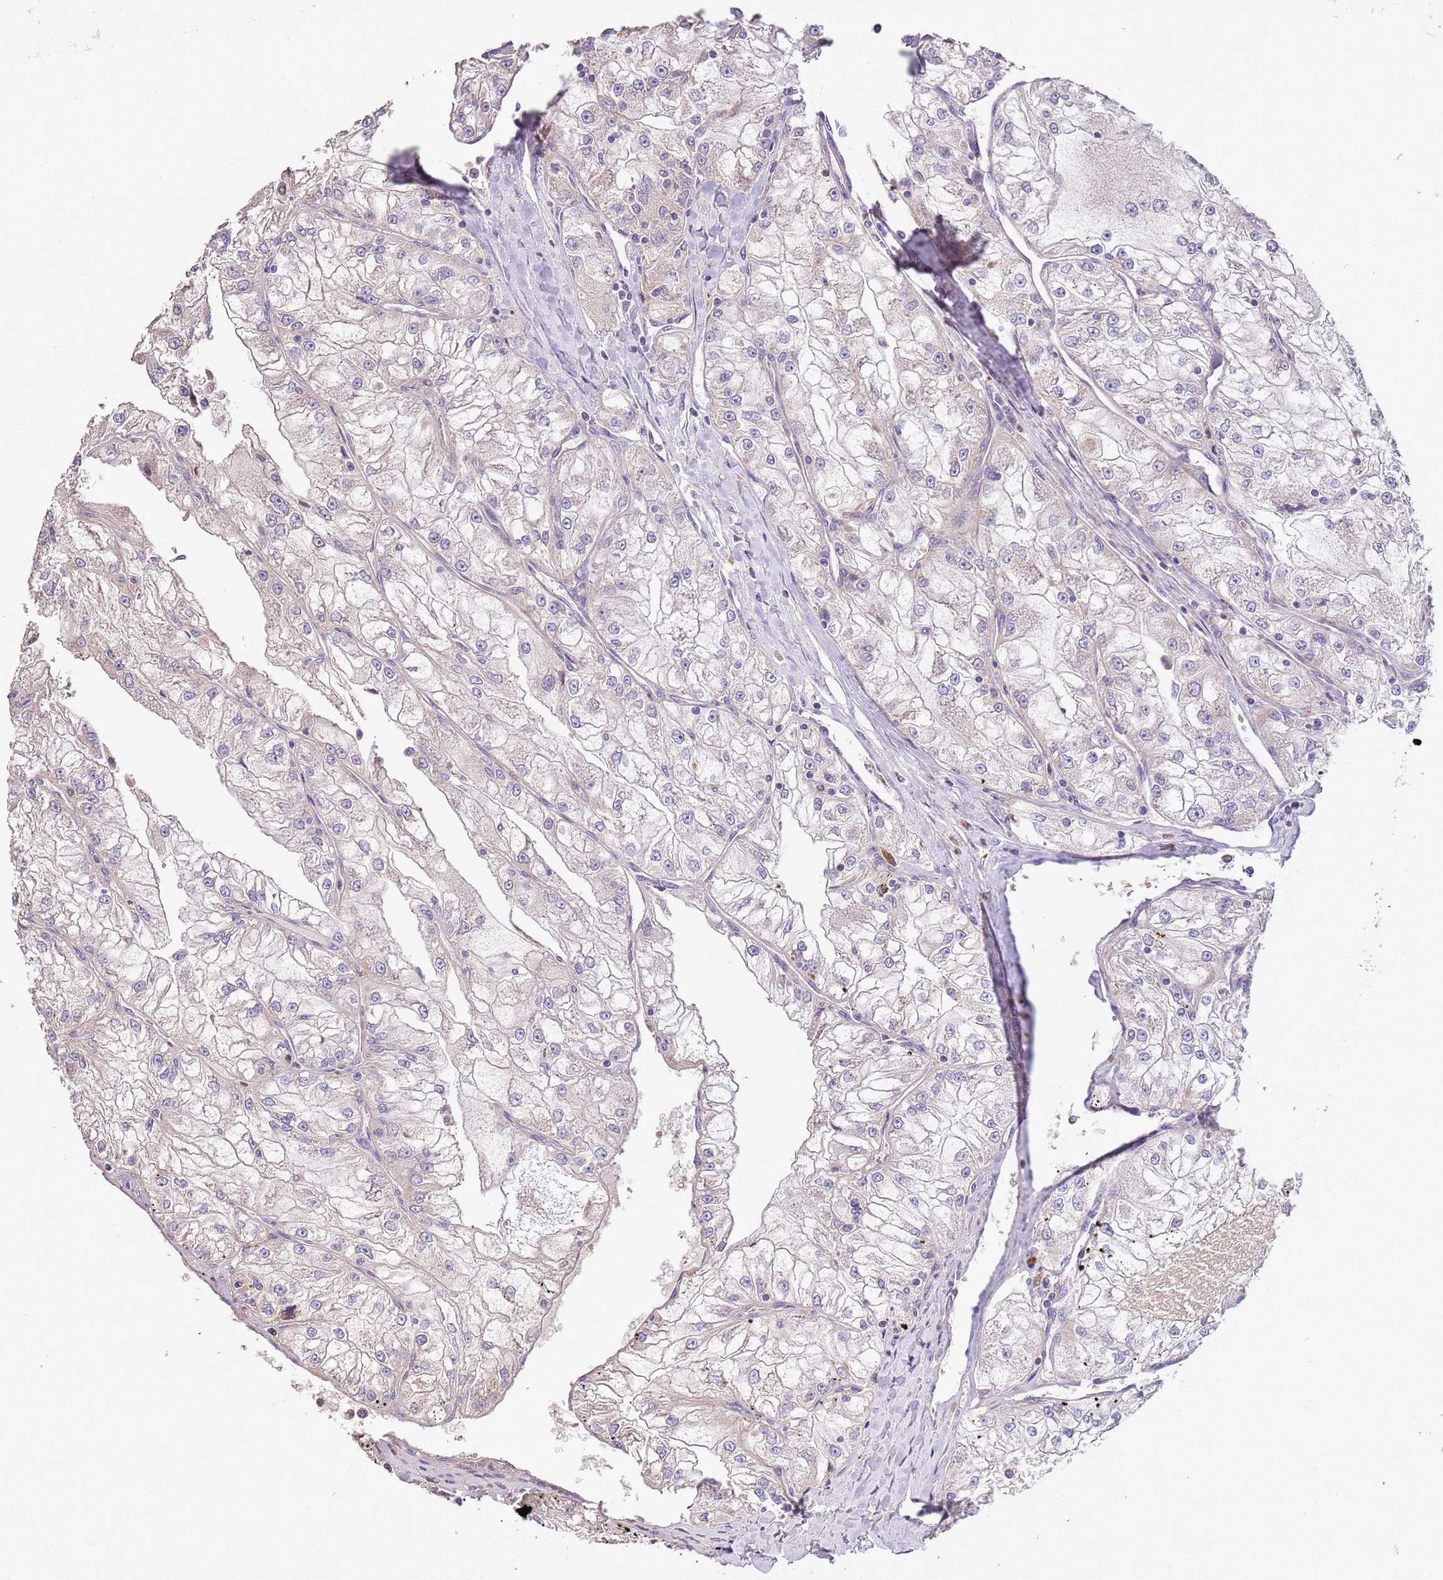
{"staining": {"intensity": "weak", "quantity": "25%-75%", "location": "cytoplasmic/membranous"}, "tissue": "renal cancer", "cell_type": "Tumor cells", "image_type": "cancer", "snomed": [{"axis": "morphology", "description": "Adenocarcinoma, NOS"}, {"axis": "topography", "description": "Kidney"}], "caption": "Renal cancer tissue shows weak cytoplasmic/membranous staining in about 25%-75% of tumor cells, visualized by immunohistochemistry. The protein is stained brown, and the nuclei are stained in blue (DAB (3,3'-diaminobenzidine) IHC with brightfield microscopy, high magnification).", "gene": "PIGA", "patient": {"sex": "female", "age": 72}}